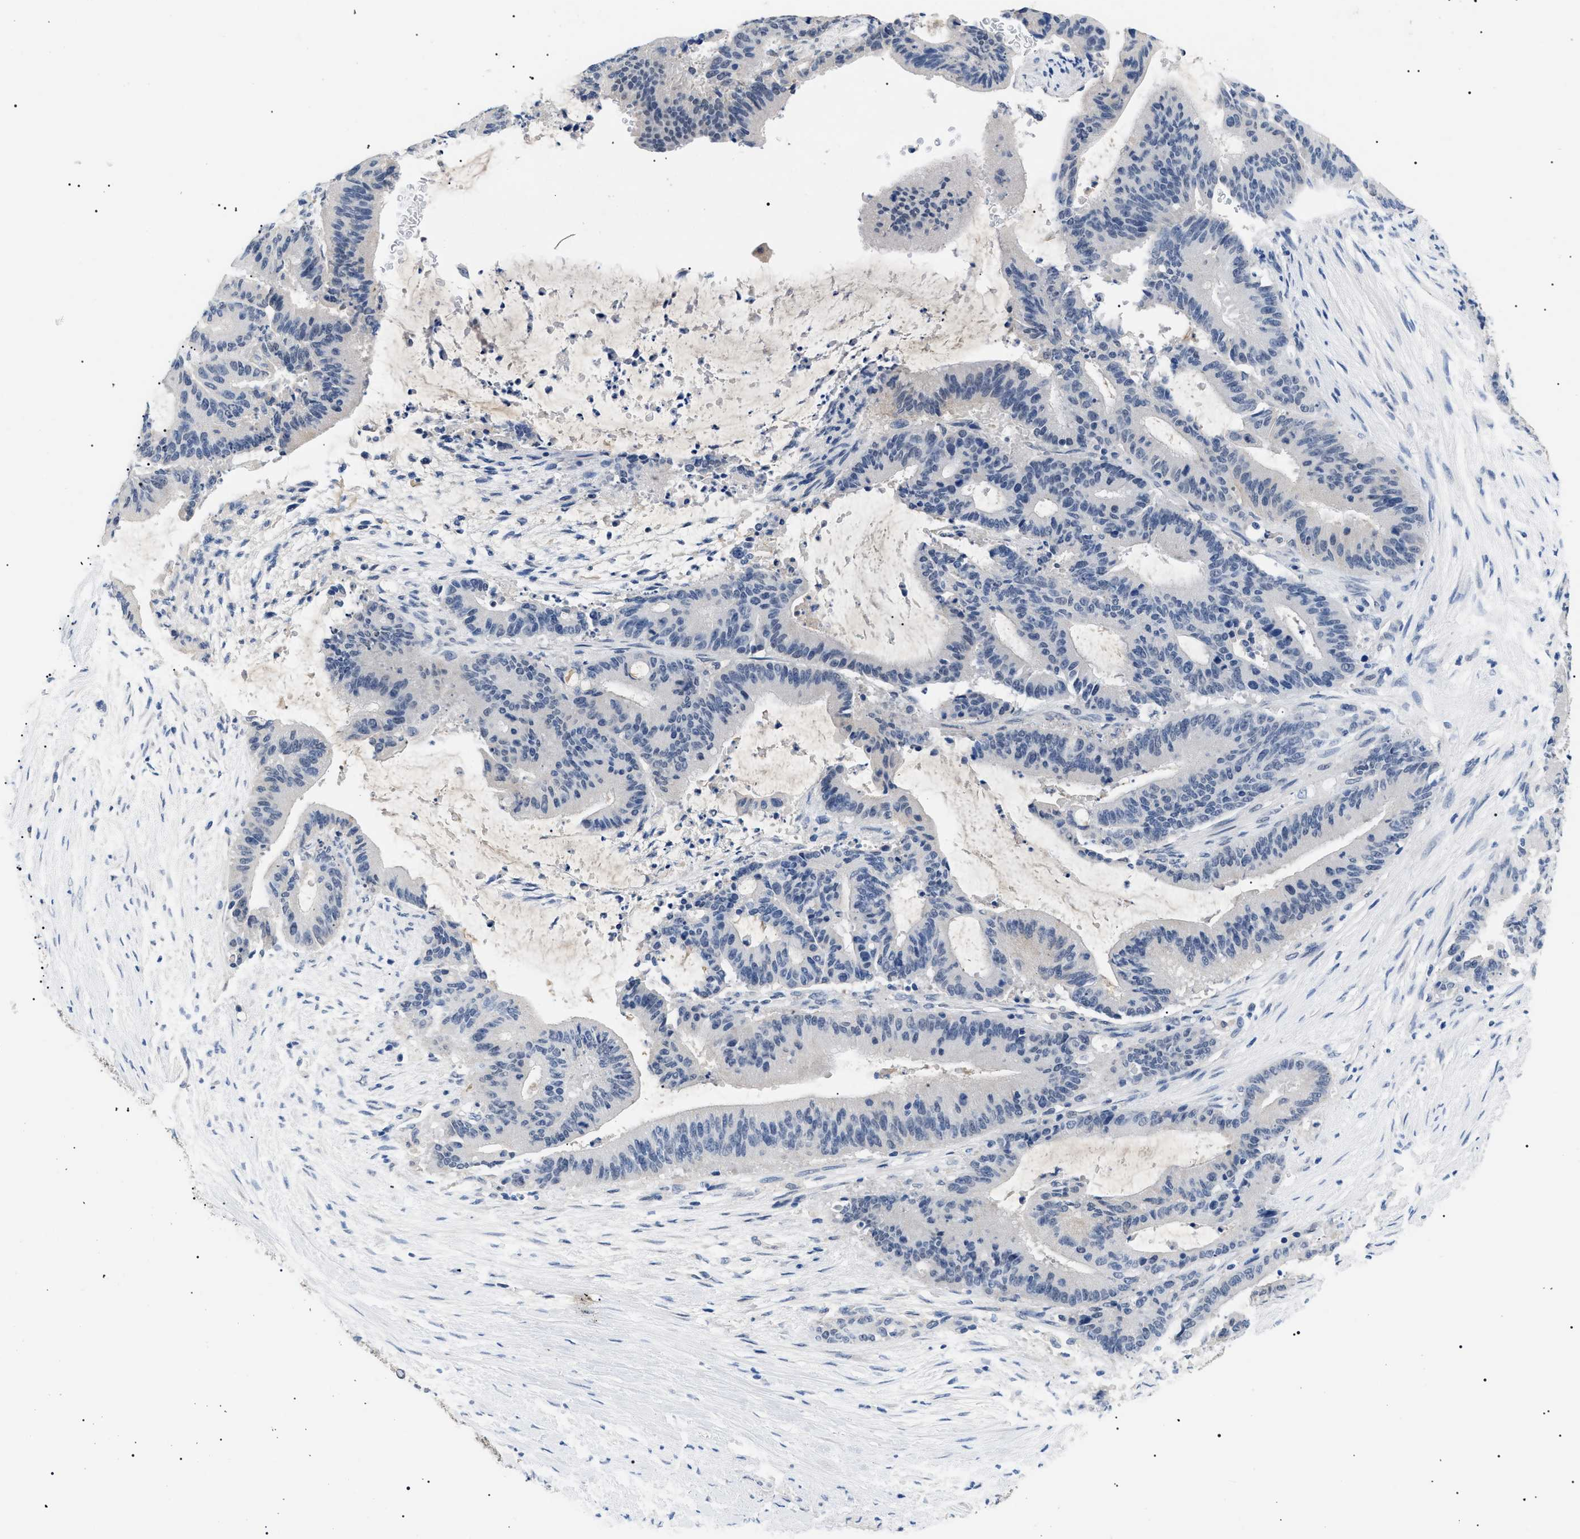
{"staining": {"intensity": "negative", "quantity": "none", "location": "none"}, "tissue": "liver cancer", "cell_type": "Tumor cells", "image_type": "cancer", "snomed": [{"axis": "morphology", "description": "Cholangiocarcinoma"}, {"axis": "topography", "description": "Liver"}], "caption": "There is no significant expression in tumor cells of cholangiocarcinoma (liver).", "gene": "PRRT2", "patient": {"sex": "female", "age": 73}}